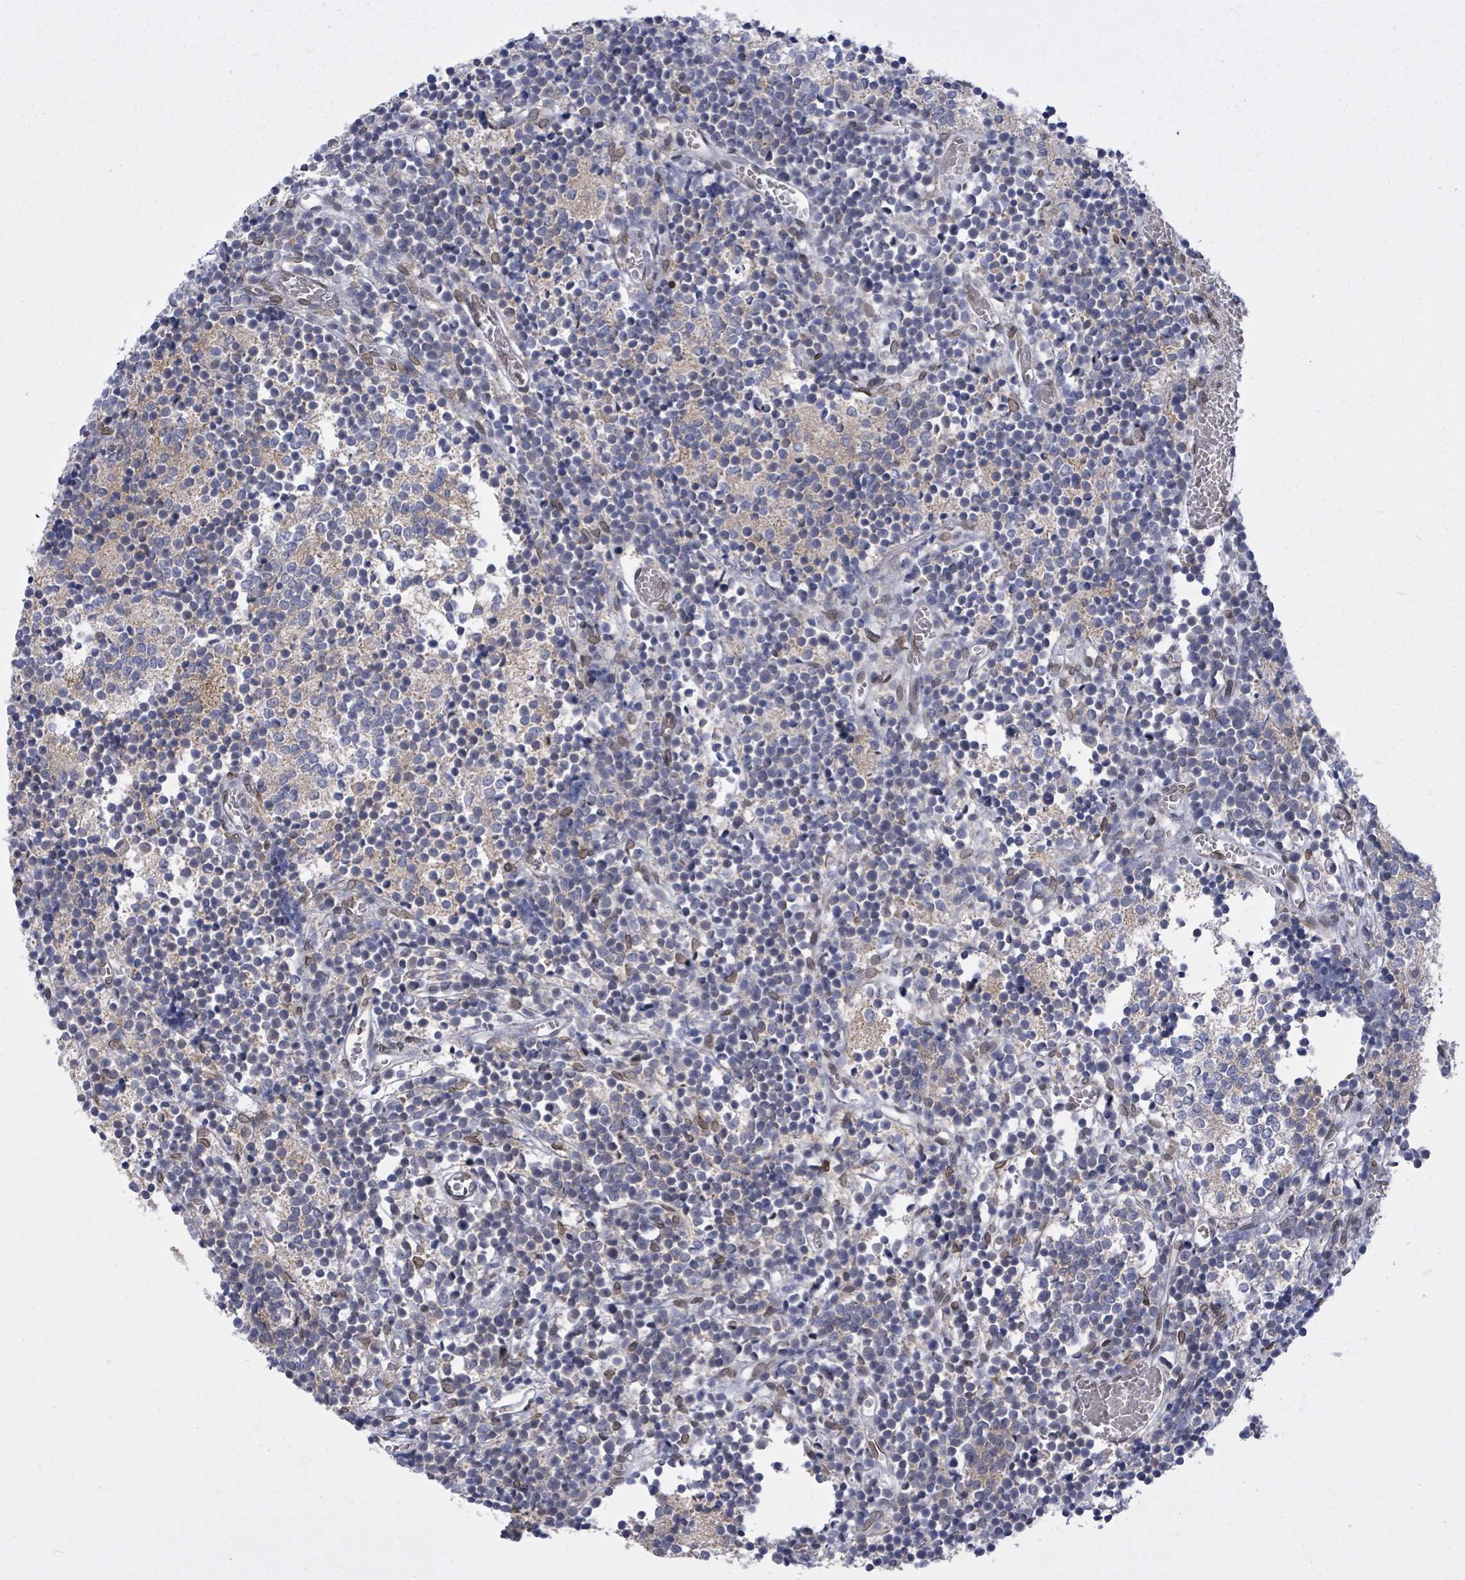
{"staining": {"intensity": "negative", "quantity": "none", "location": "none"}, "tissue": "glioma", "cell_type": "Tumor cells", "image_type": "cancer", "snomed": [{"axis": "morphology", "description": "Glioma, malignant, Low grade"}, {"axis": "topography", "description": "Brain"}], "caption": "Immunohistochemical staining of human glioma displays no significant staining in tumor cells.", "gene": "ARFGAP1", "patient": {"sex": "female", "age": 1}}